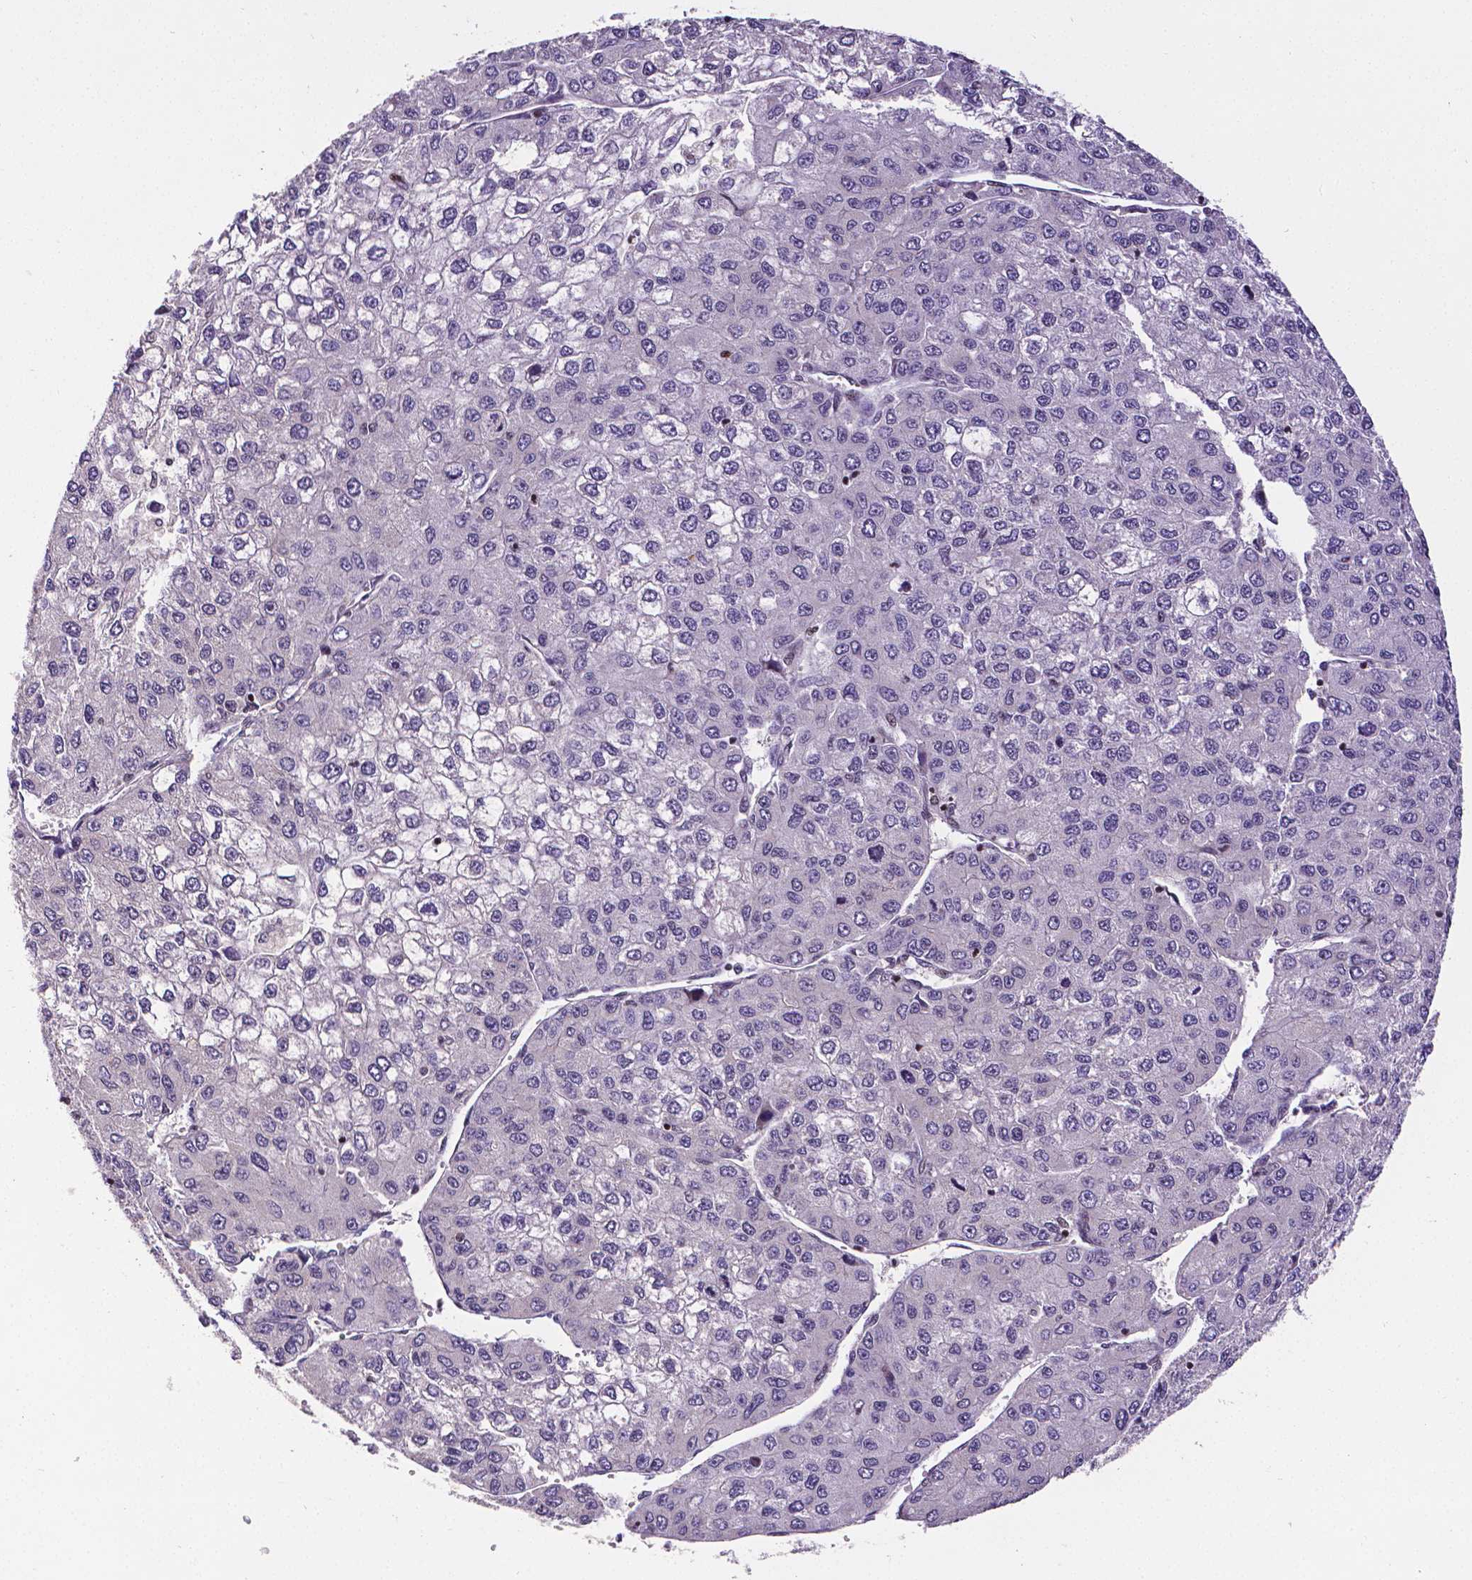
{"staining": {"intensity": "negative", "quantity": "none", "location": "none"}, "tissue": "liver cancer", "cell_type": "Tumor cells", "image_type": "cancer", "snomed": [{"axis": "morphology", "description": "Carcinoma, Hepatocellular, NOS"}, {"axis": "topography", "description": "Liver"}], "caption": "Micrograph shows no protein expression in tumor cells of liver hepatocellular carcinoma tissue.", "gene": "CTCF", "patient": {"sex": "female", "age": 66}}